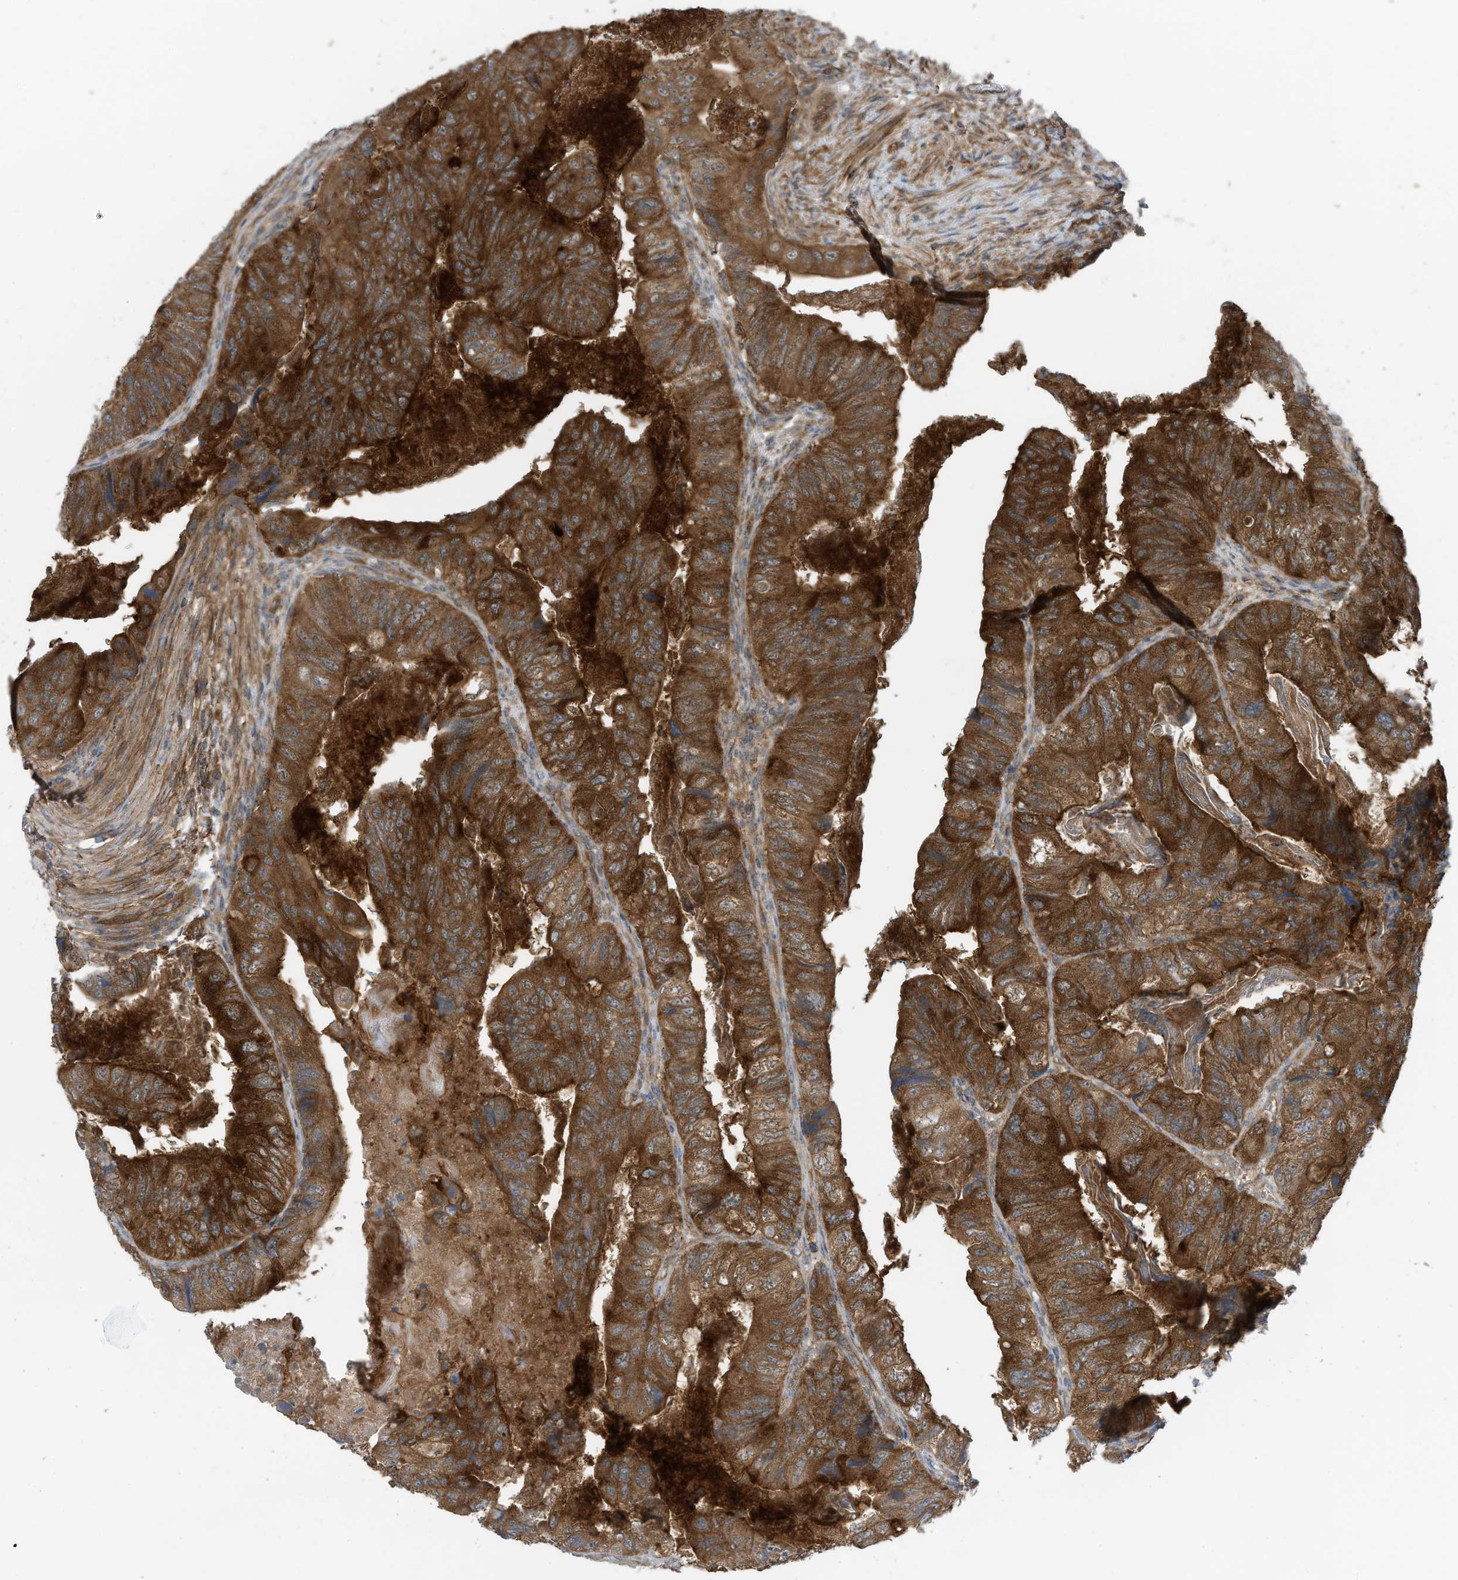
{"staining": {"intensity": "strong", "quantity": ">75%", "location": "cytoplasmic/membranous"}, "tissue": "colorectal cancer", "cell_type": "Tumor cells", "image_type": "cancer", "snomed": [{"axis": "morphology", "description": "Adenocarcinoma, NOS"}, {"axis": "topography", "description": "Rectum"}], "caption": "This image displays adenocarcinoma (colorectal) stained with IHC to label a protein in brown. The cytoplasmic/membranous of tumor cells show strong positivity for the protein. Nuclei are counter-stained blue.", "gene": "REPS1", "patient": {"sex": "male", "age": 63}}